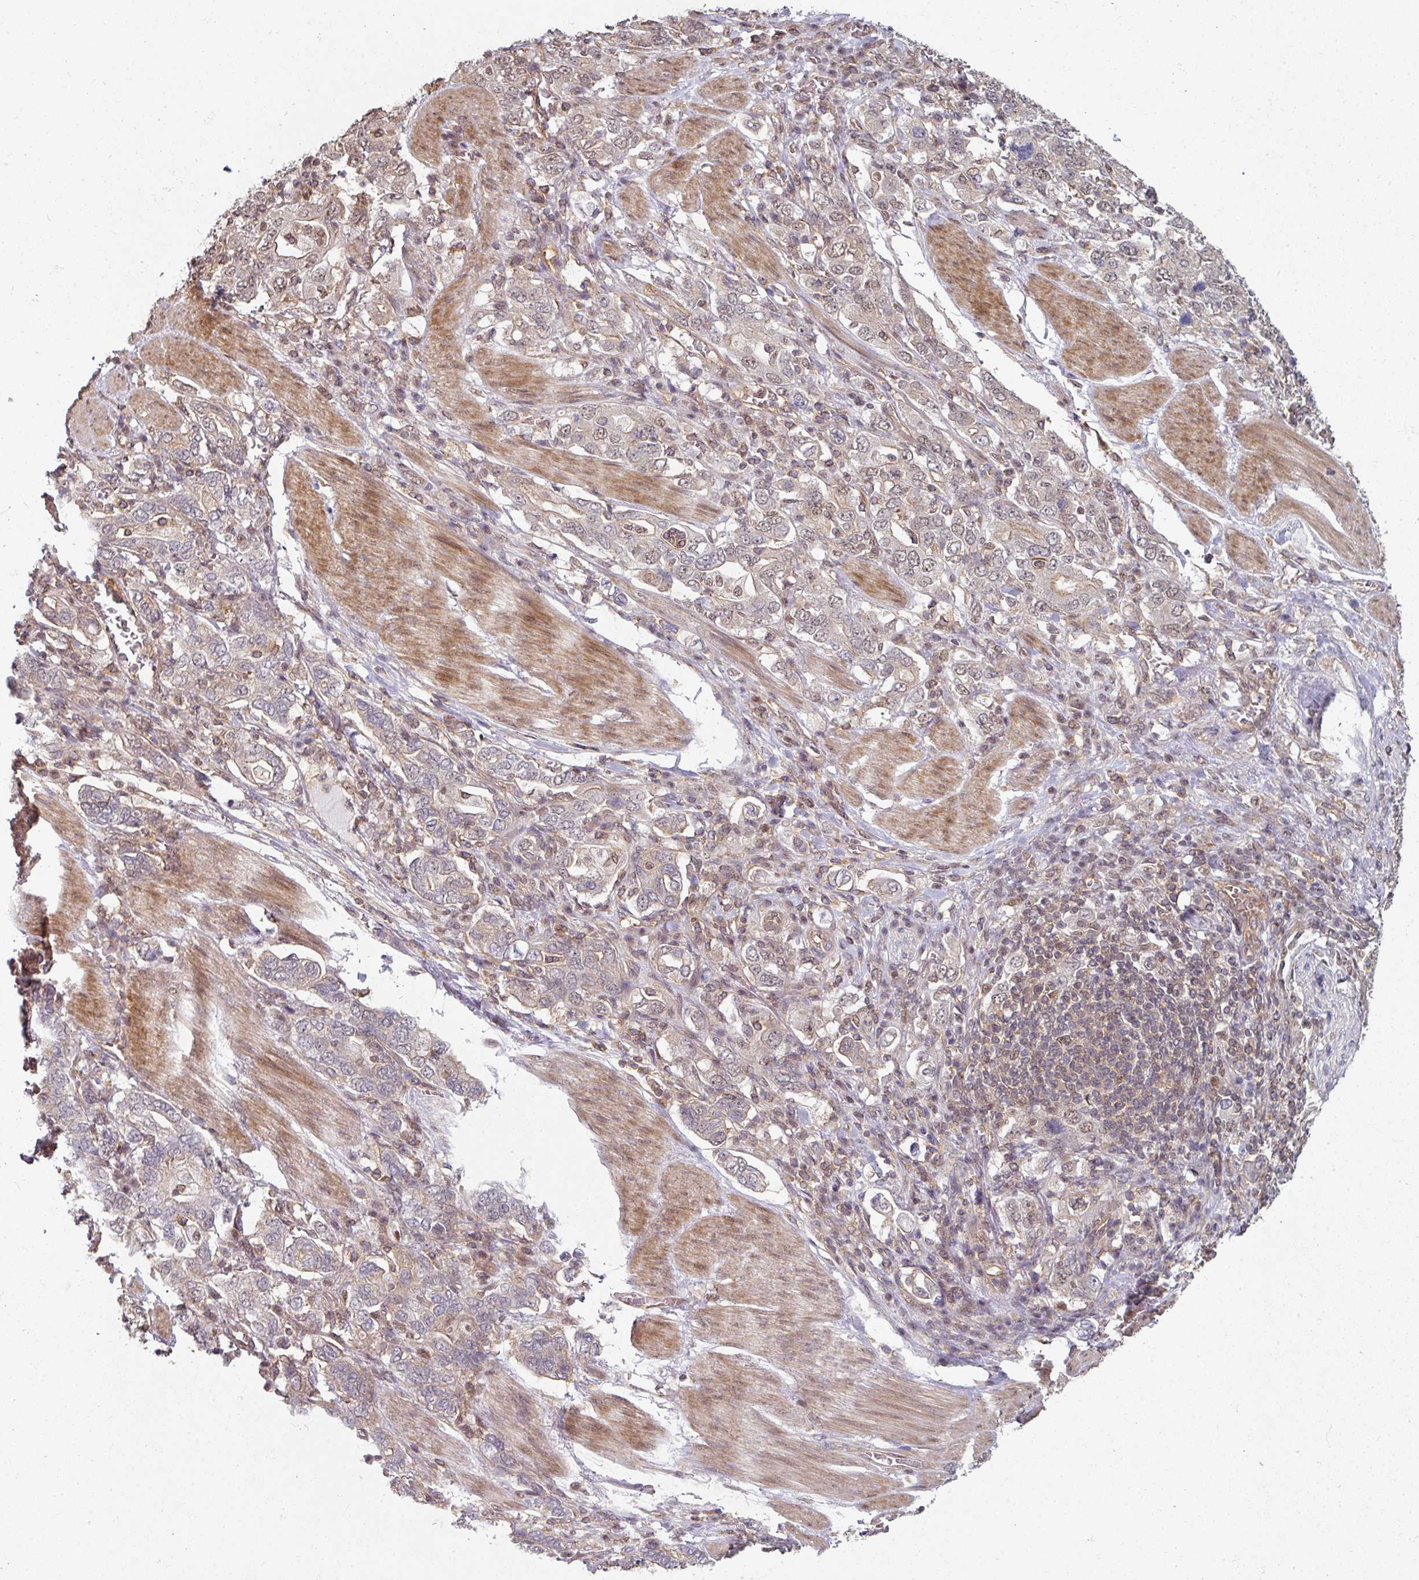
{"staining": {"intensity": "weak", "quantity": "25%-75%", "location": "nuclear"}, "tissue": "stomach cancer", "cell_type": "Tumor cells", "image_type": "cancer", "snomed": [{"axis": "morphology", "description": "Adenocarcinoma, NOS"}, {"axis": "topography", "description": "Stomach, upper"}, {"axis": "topography", "description": "Stomach"}], "caption": "A high-resolution micrograph shows immunohistochemistry staining of adenocarcinoma (stomach), which demonstrates weak nuclear expression in about 25%-75% of tumor cells. (IHC, brightfield microscopy, high magnification).", "gene": "PSME3IP1", "patient": {"sex": "male", "age": 62}}